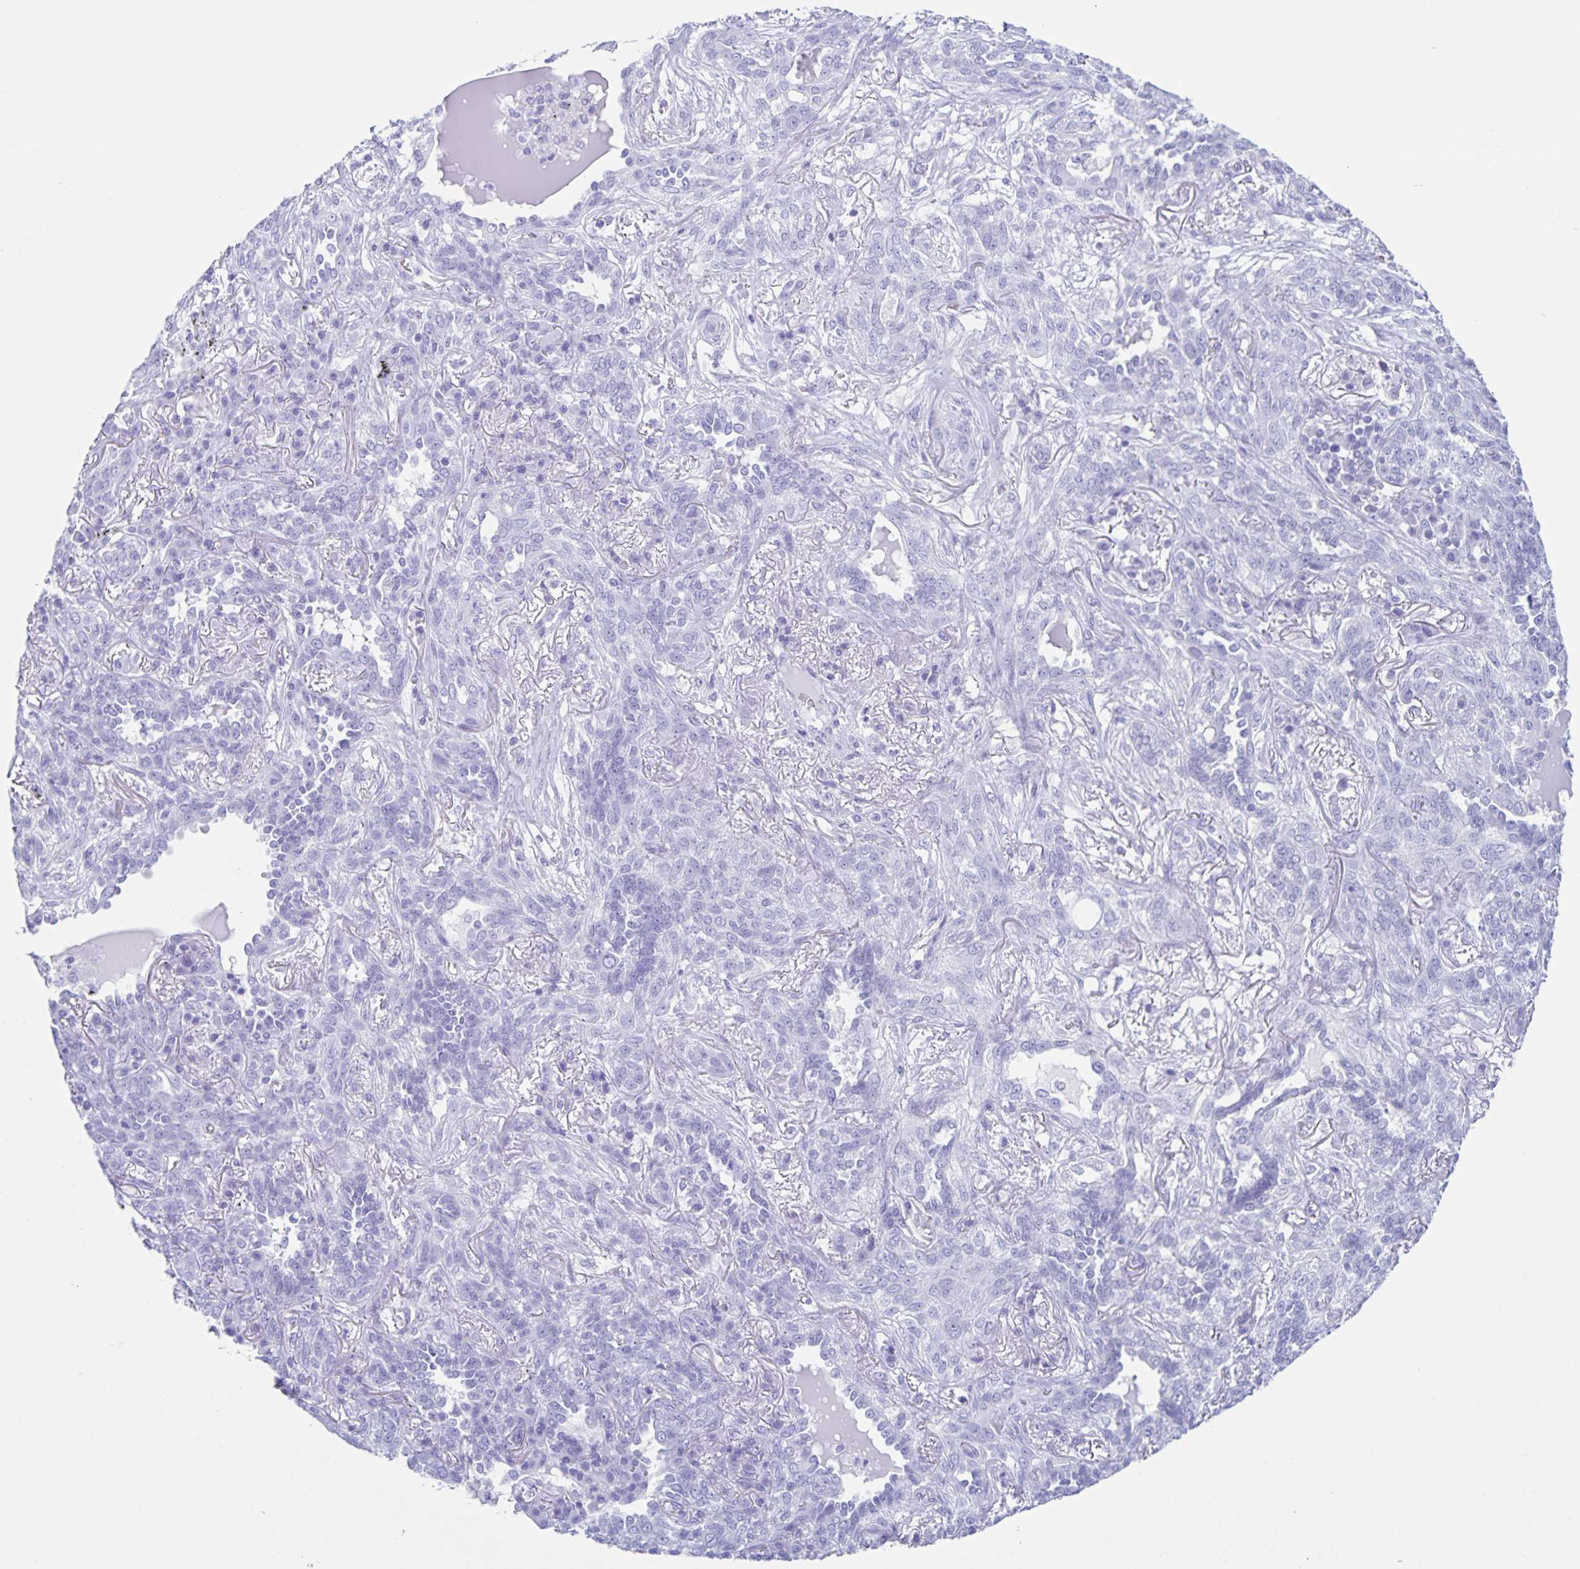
{"staining": {"intensity": "negative", "quantity": "none", "location": "none"}, "tissue": "lung cancer", "cell_type": "Tumor cells", "image_type": "cancer", "snomed": [{"axis": "morphology", "description": "Squamous cell carcinoma, NOS"}, {"axis": "topography", "description": "Lung"}], "caption": "DAB (3,3'-diaminobenzidine) immunohistochemical staining of lung cancer exhibits no significant positivity in tumor cells. The staining is performed using DAB brown chromogen with nuclei counter-stained in using hematoxylin.", "gene": "C12orf56", "patient": {"sex": "female", "age": 70}}